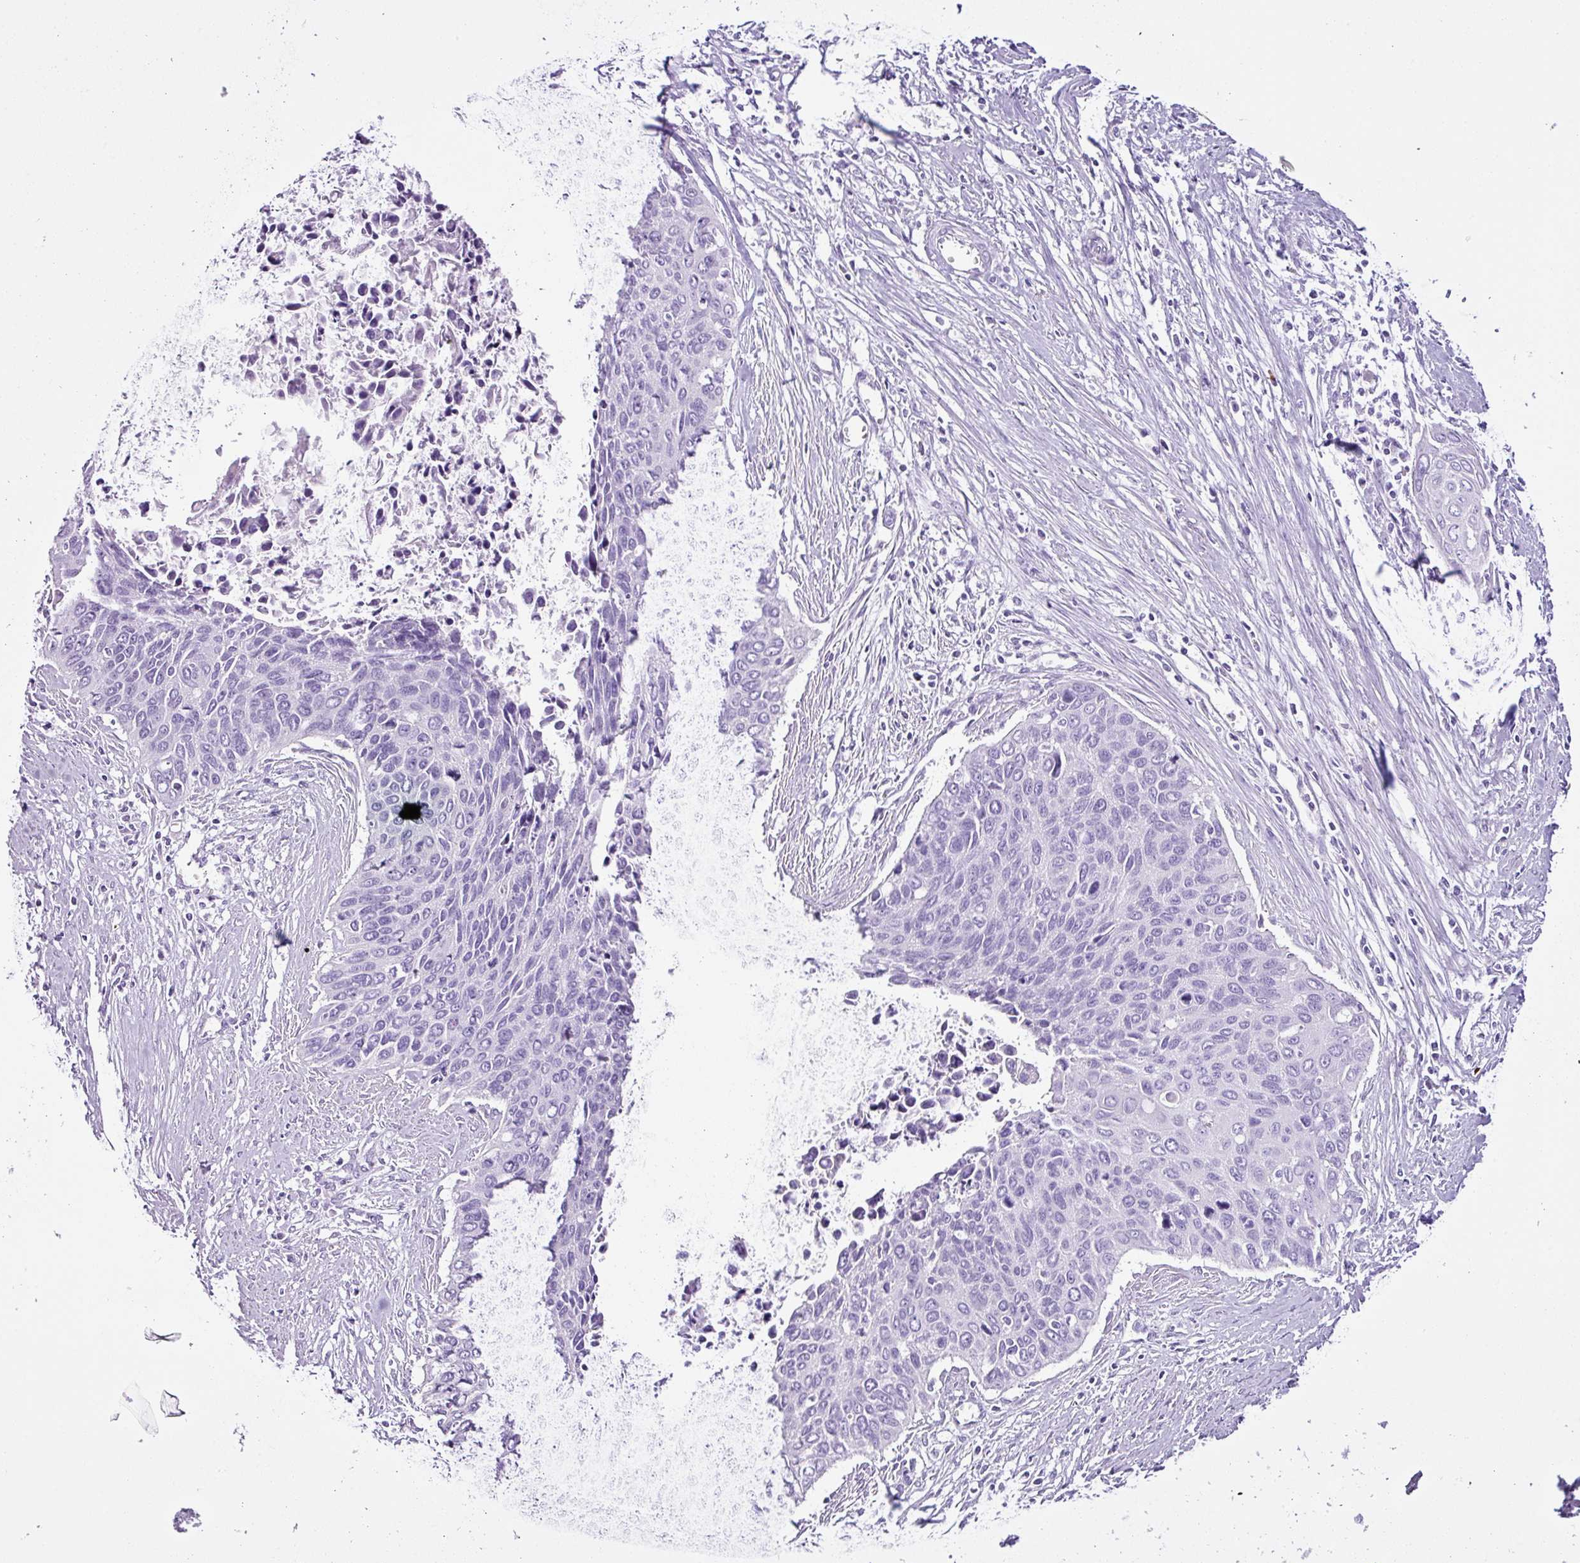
{"staining": {"intensity": "negative", "quantity": "none", "location": "none"}, "tissue": "cervical cancer", "cell_type": "Tumor cells", "image_type": "cancer", "snomed": [{"axis": "morphology", "description": "Squamous cell carcinoma, NOS"}, {"axis": "topography", "description": "Cervix"}], "caption": "There is no significant staining in tumor cells of cervical squamous cell carcinoma.", "gene": "LILRB4", "patient": {"sex": "female", "age": 55}}